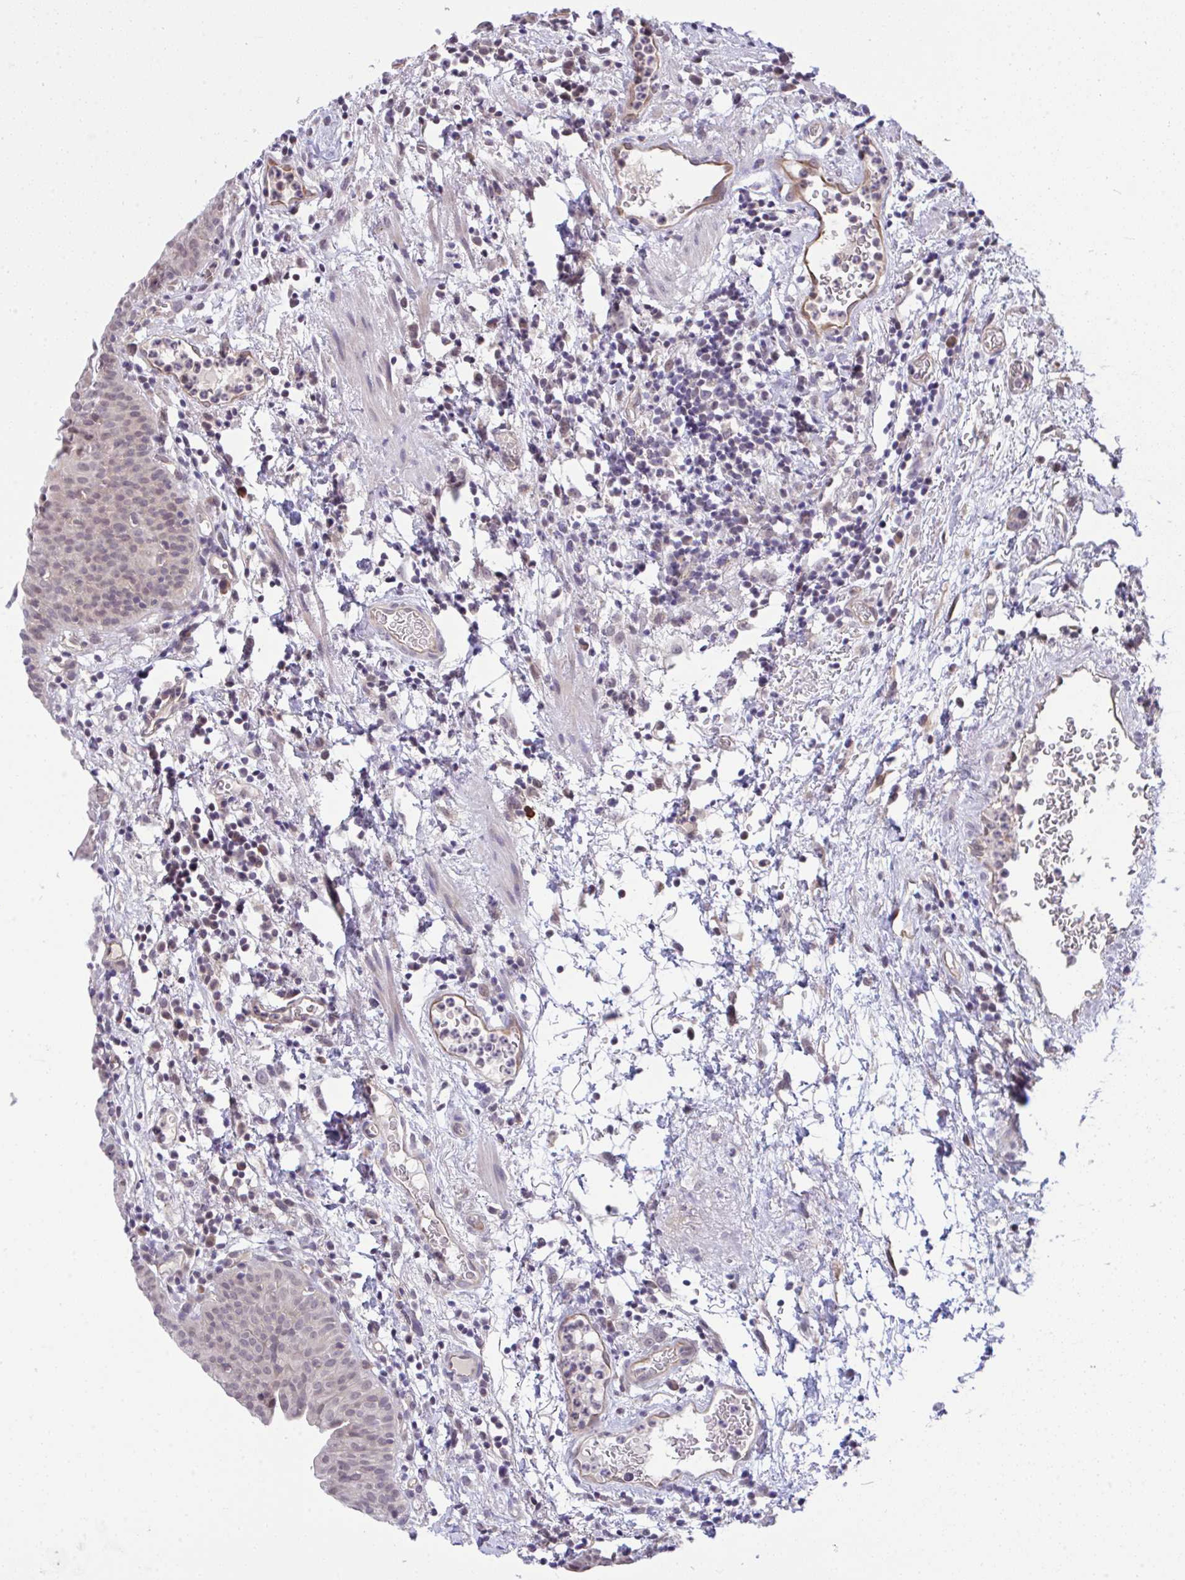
{"staining": {"intensity": "moderate", "quantity": "<25%", "location": "cytoplasmic/membranous,nuclear"}, "tissue": "urinary bladder", "cell_type": "Urothelial cells", "image_type": "normal", "snomed": [{"axis": "morphology", "description": "Normal tissue, NOS"}, {"axis": "morphology", "description": "Inflammation, NOS"}, {"axis": "topography", "description": "Urinary bladder"}], "caption": "High-power microscopy captured an IHC histopathology image of unremarkable urinary bladder, revealing moderate cytoplasmic/membranous,nuclear expression in about <25% of urothelial cells. (IHC, brightfield microscopy, high magnification).", "gene": "C9orf64", "patient": {"sex": "male", "age": 57}}